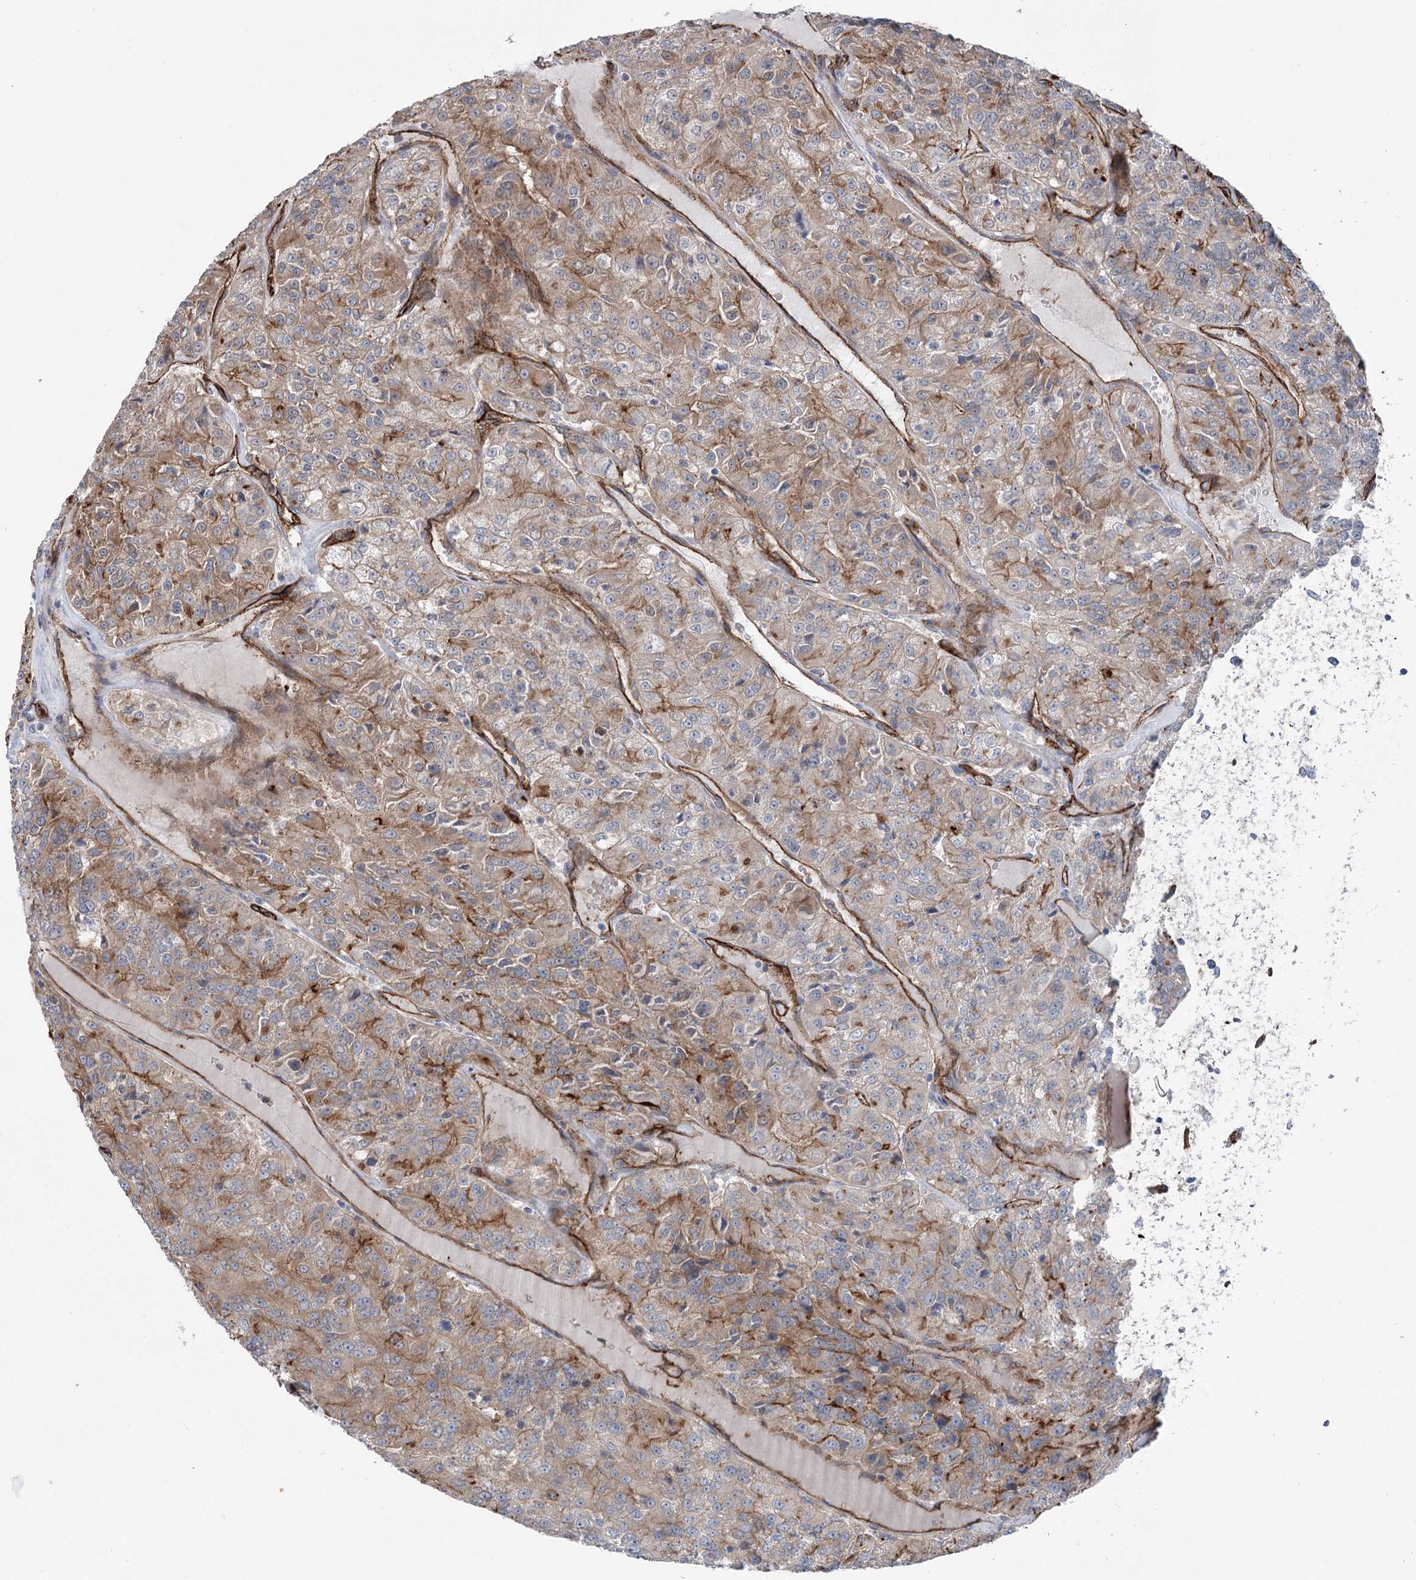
{"staining": {"intensity": "strong", "quantity": "25%-75%", "location": "cytoplasmic/membranous"}, "tissue": "renal cancer", "cell_type": "Tumor cells", "image_type": "cancer", "snomed": [{"axis": "morphology", "description": "Adenocarcinoma, NOS"}, {"axis": "topography", "description": "Kidney"}], "caption": "IHC (DAB) staining of renal cancer exhibits strong cytoplasmic/membranous protein expression in about 25%-75% of tumor cells. (Brightfield microscopy of DAB IHC at high magnification).", "gene": "MTPAP", "patient": {"sex": "female", "age": 63}}